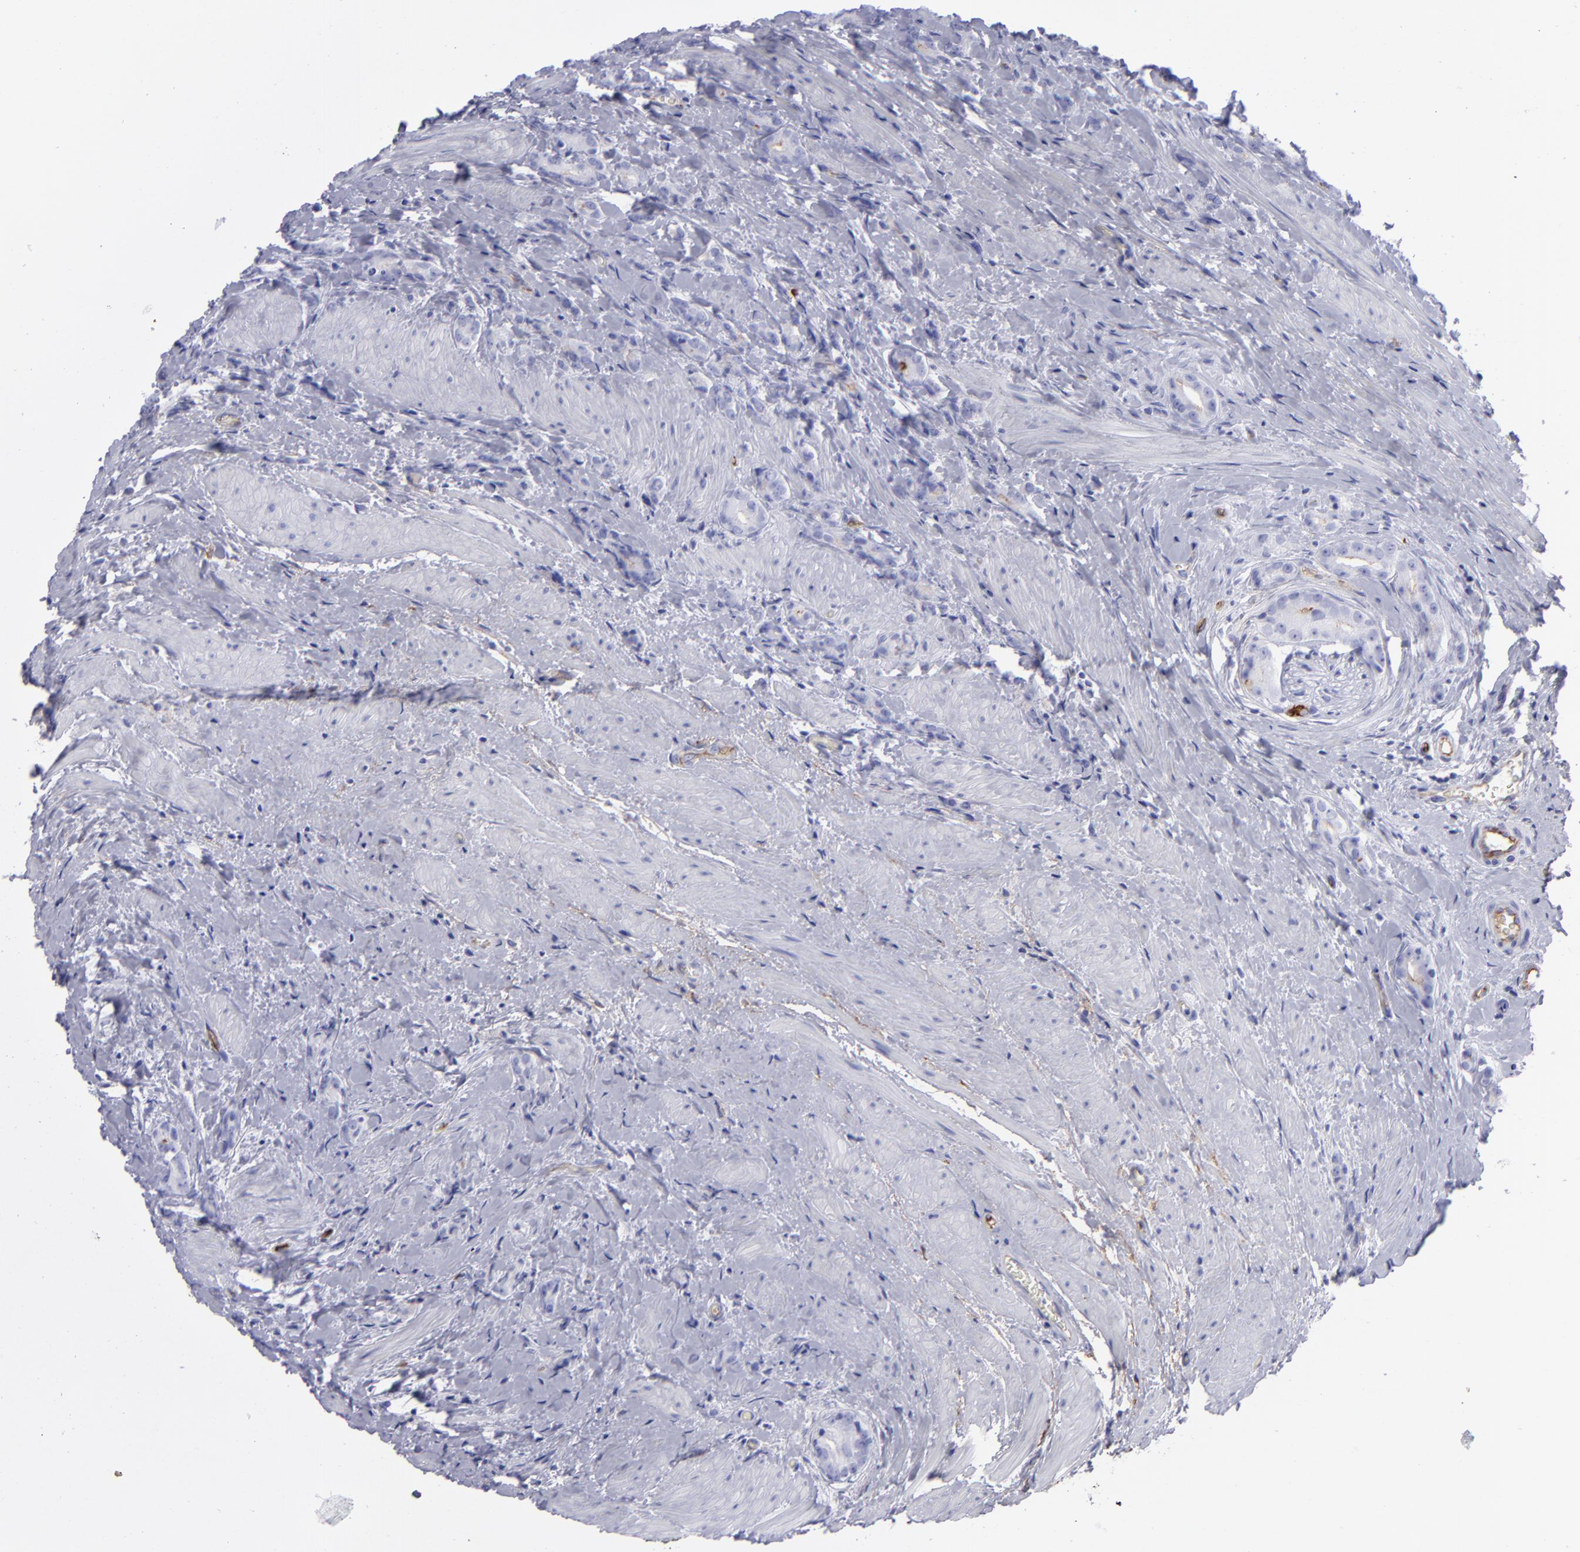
{"staining": {"intensity": "negative", "quantity": "none", "location": "none"}, "tissue": "prostate cancer", "cell_type": "Tumor cells", "image_type": "cancer", "snomed": [{"axis": "morphology", "description": "Adenocarcinoma, Medium grade"}, {"axis": "topography", "description": "Prostate"}], "caption": "DAB (3,3'-diaminobenzidine) immunohistochemical staining of human prostate cancer (medium-grade adenocarcinoma) demonstrates no significant expression in tumor cells.", "gene": "ACE", "patient": {"sex": "male", "age": 59}}